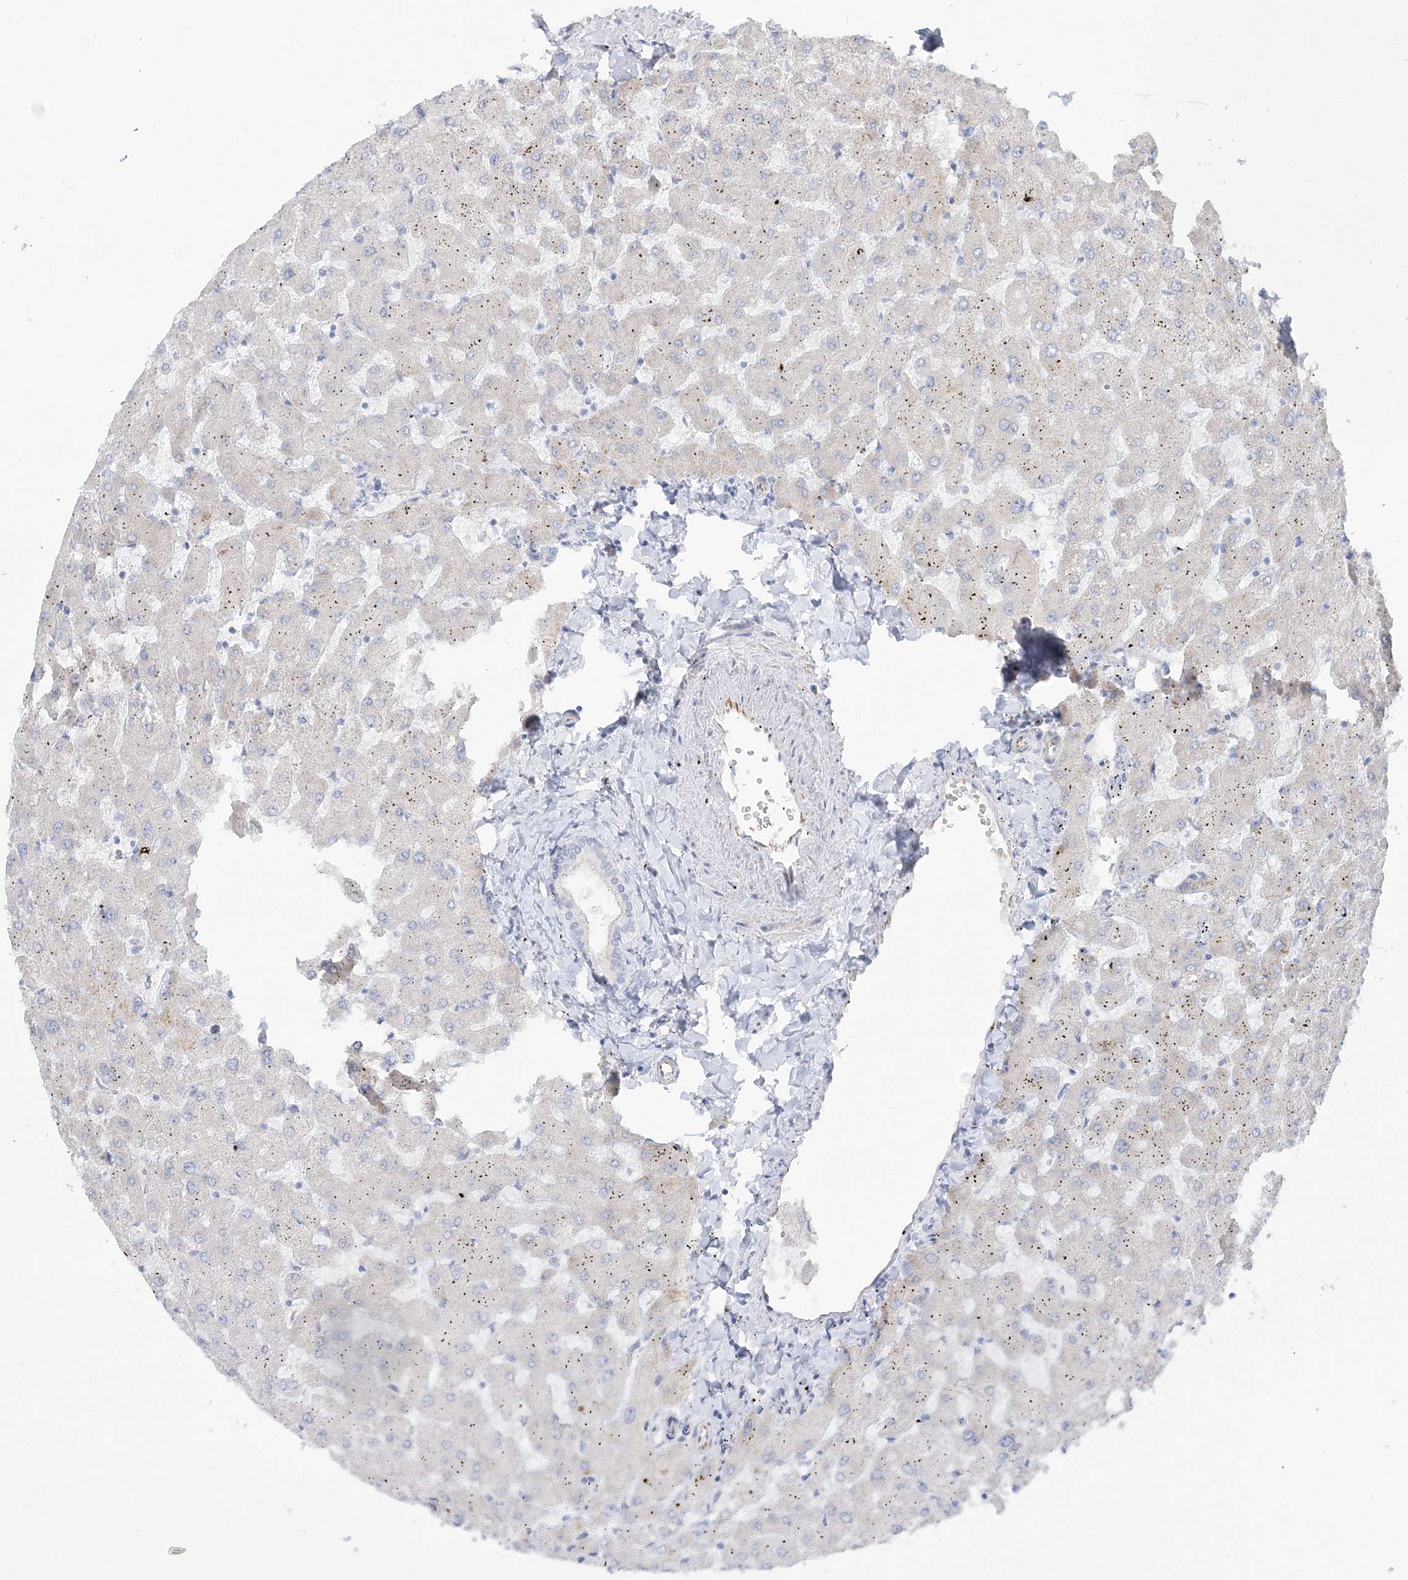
{"staining": {"intensity": "negative", "quantity": "none", "location": "none"}, "tissue": "liver", "cell_type": "Cholangiocytes", "image_type": "normal", "snomed": [{"axis": "morphology", "description": "Normal tissue, NOS"}, {"axis": "topography", "description": "Liver"}], "caption": "IHC histopathology image of unremarkable liver stained for a protein (brown), which reveals no expression in cholangiocytes. The staining is performed using DAB brown chromogen with nuclei counter-stained in using hematoxylin.", "gene": "PPIL6", "patient": {"sex": "female", "age": 63}}